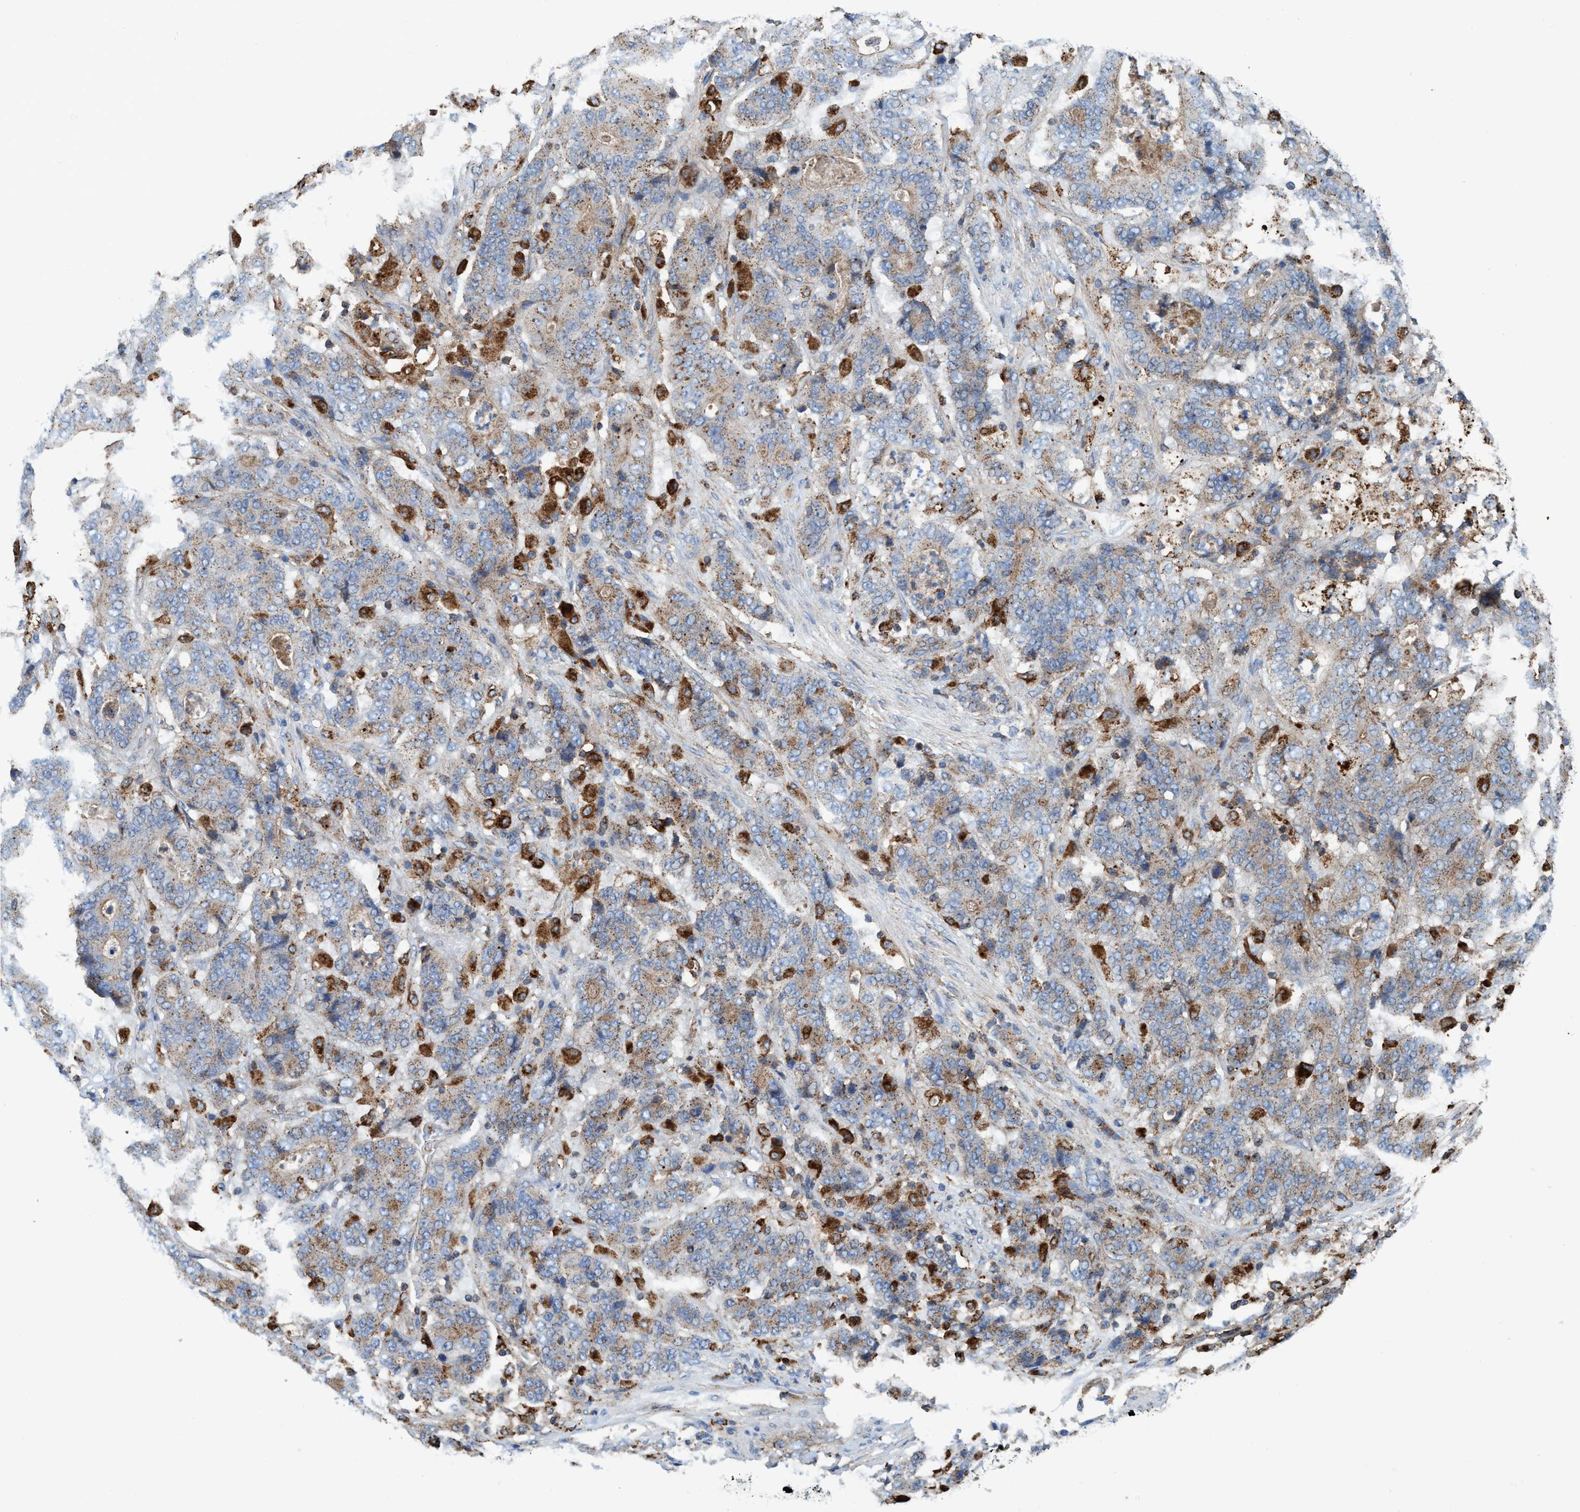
{"staining": {"intensity": "moderate", "quantity": ">75%", "location": "cytoplasmic/membranous"}, "tissue": "stomach cancer", "cell_type": "Tumor cells", "image_type": "cancer", "snomed": [{"axis": "morphology", "description": "Adenocarcinoma, NOS"}, {"axis": "topography", "description": "Stomach"}], "caption": "The immunohistochemical stain shows moderate cytoplasmic/membranous positivity in tumor cells of stomach cancer tissue.", "gene": "TRIM65", "patient": {"sex": "female", "age": 73}}